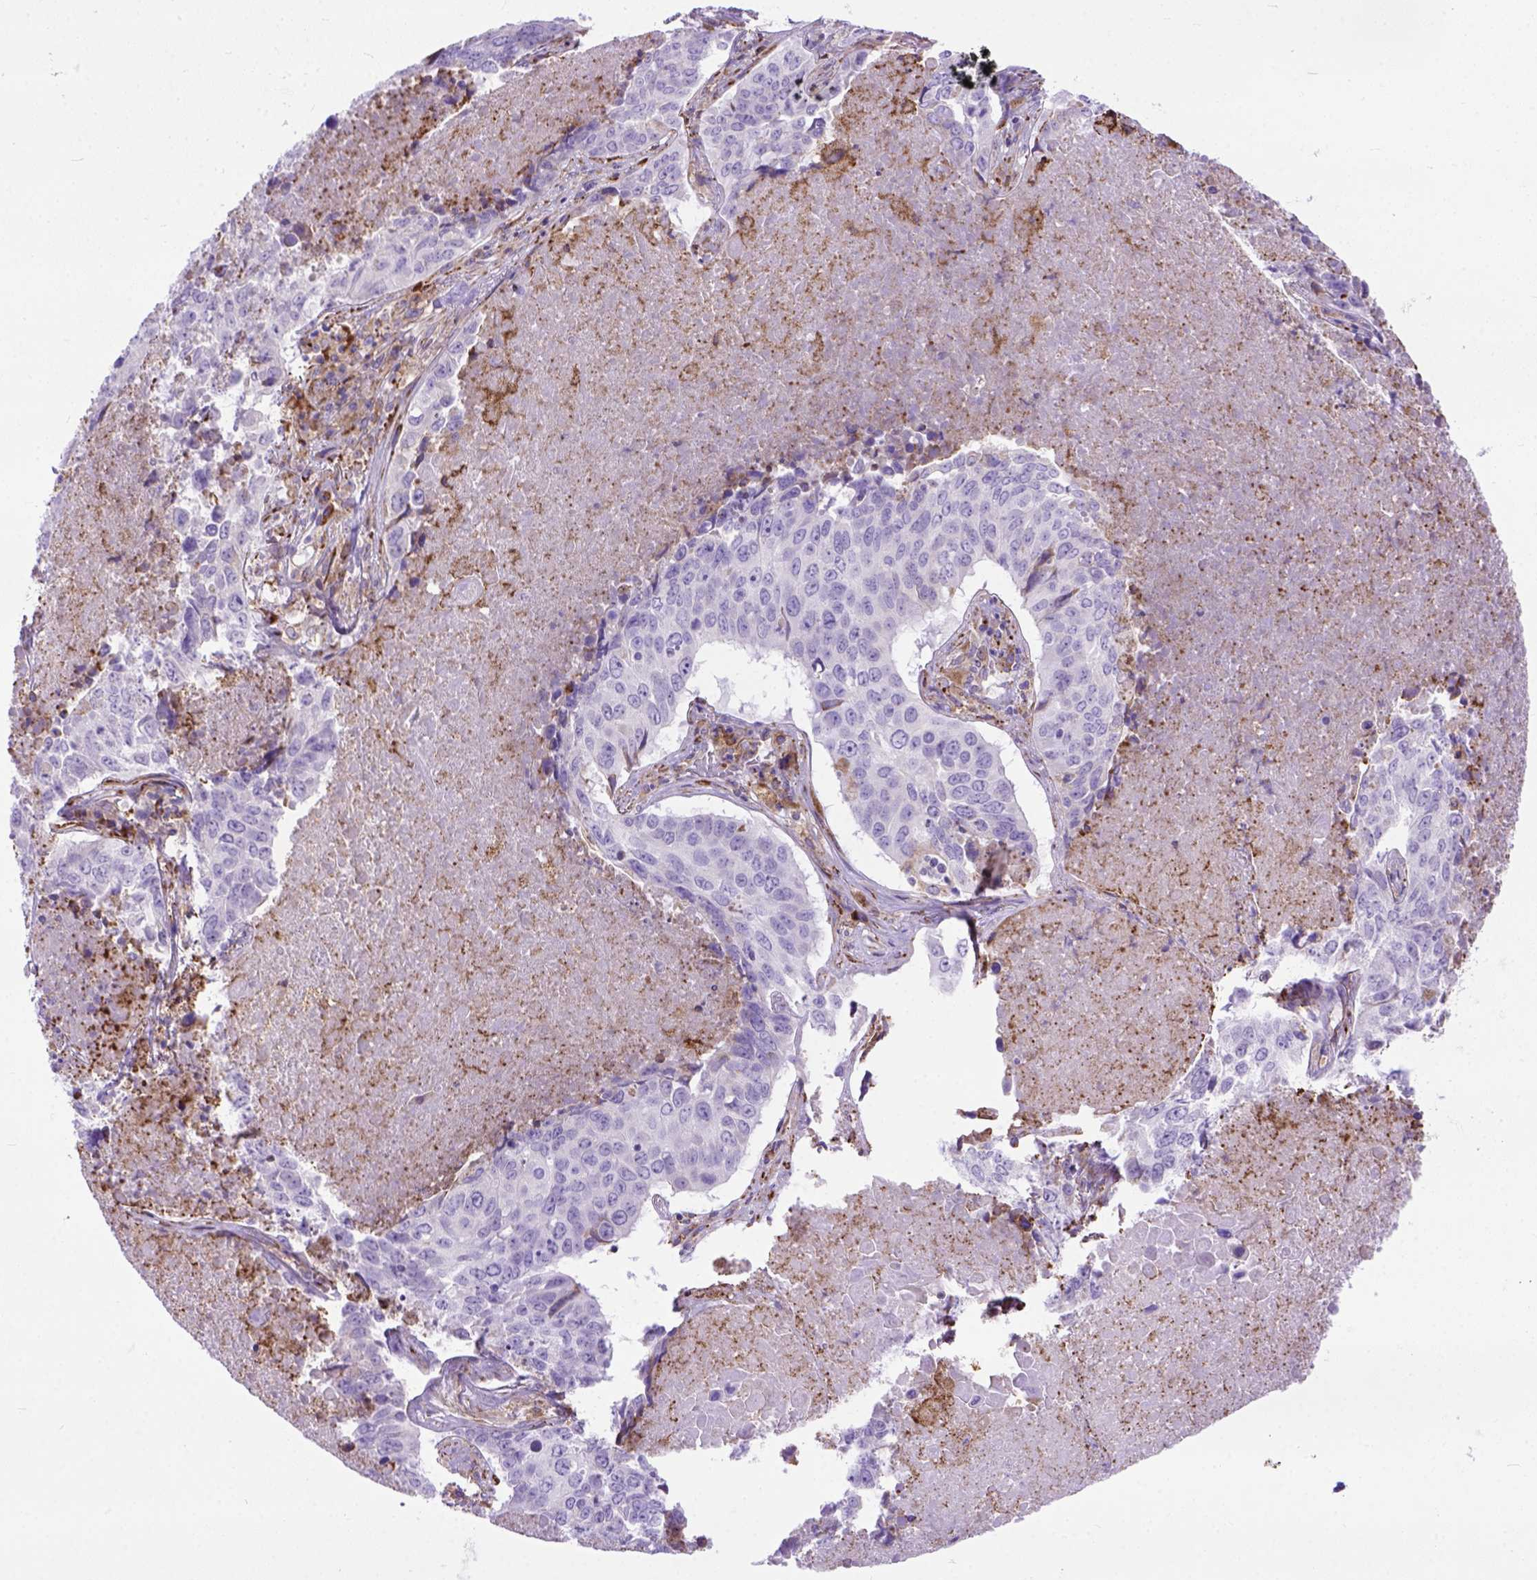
{"staining": {"intensity": "negative", "quantity": "none", "location": "none"}, "tissue": "lung cancer", "cell_type": "Tumor cells", "image_type": "cancer", "snomed": [{"axis": "morphology", "description": "Normal tissue, NOS"}, {"axis": "morphology", "description": "Squamous cell carcinoma, NOS"}, {"axis": "topography", "description": "Bronchus"}, {"axis": "topography", "description": "Lung"}], "caption": "Immunohistochemical staining of lung cancer (squamous cell carcinoma) exhibits no significant expression in tumor cells. (Brightfield microscopy of DAB immunohistochemistry (IHC) at high magnification).", "gene": "PLK4", "patient": {"sex": "male", "age": 64}}